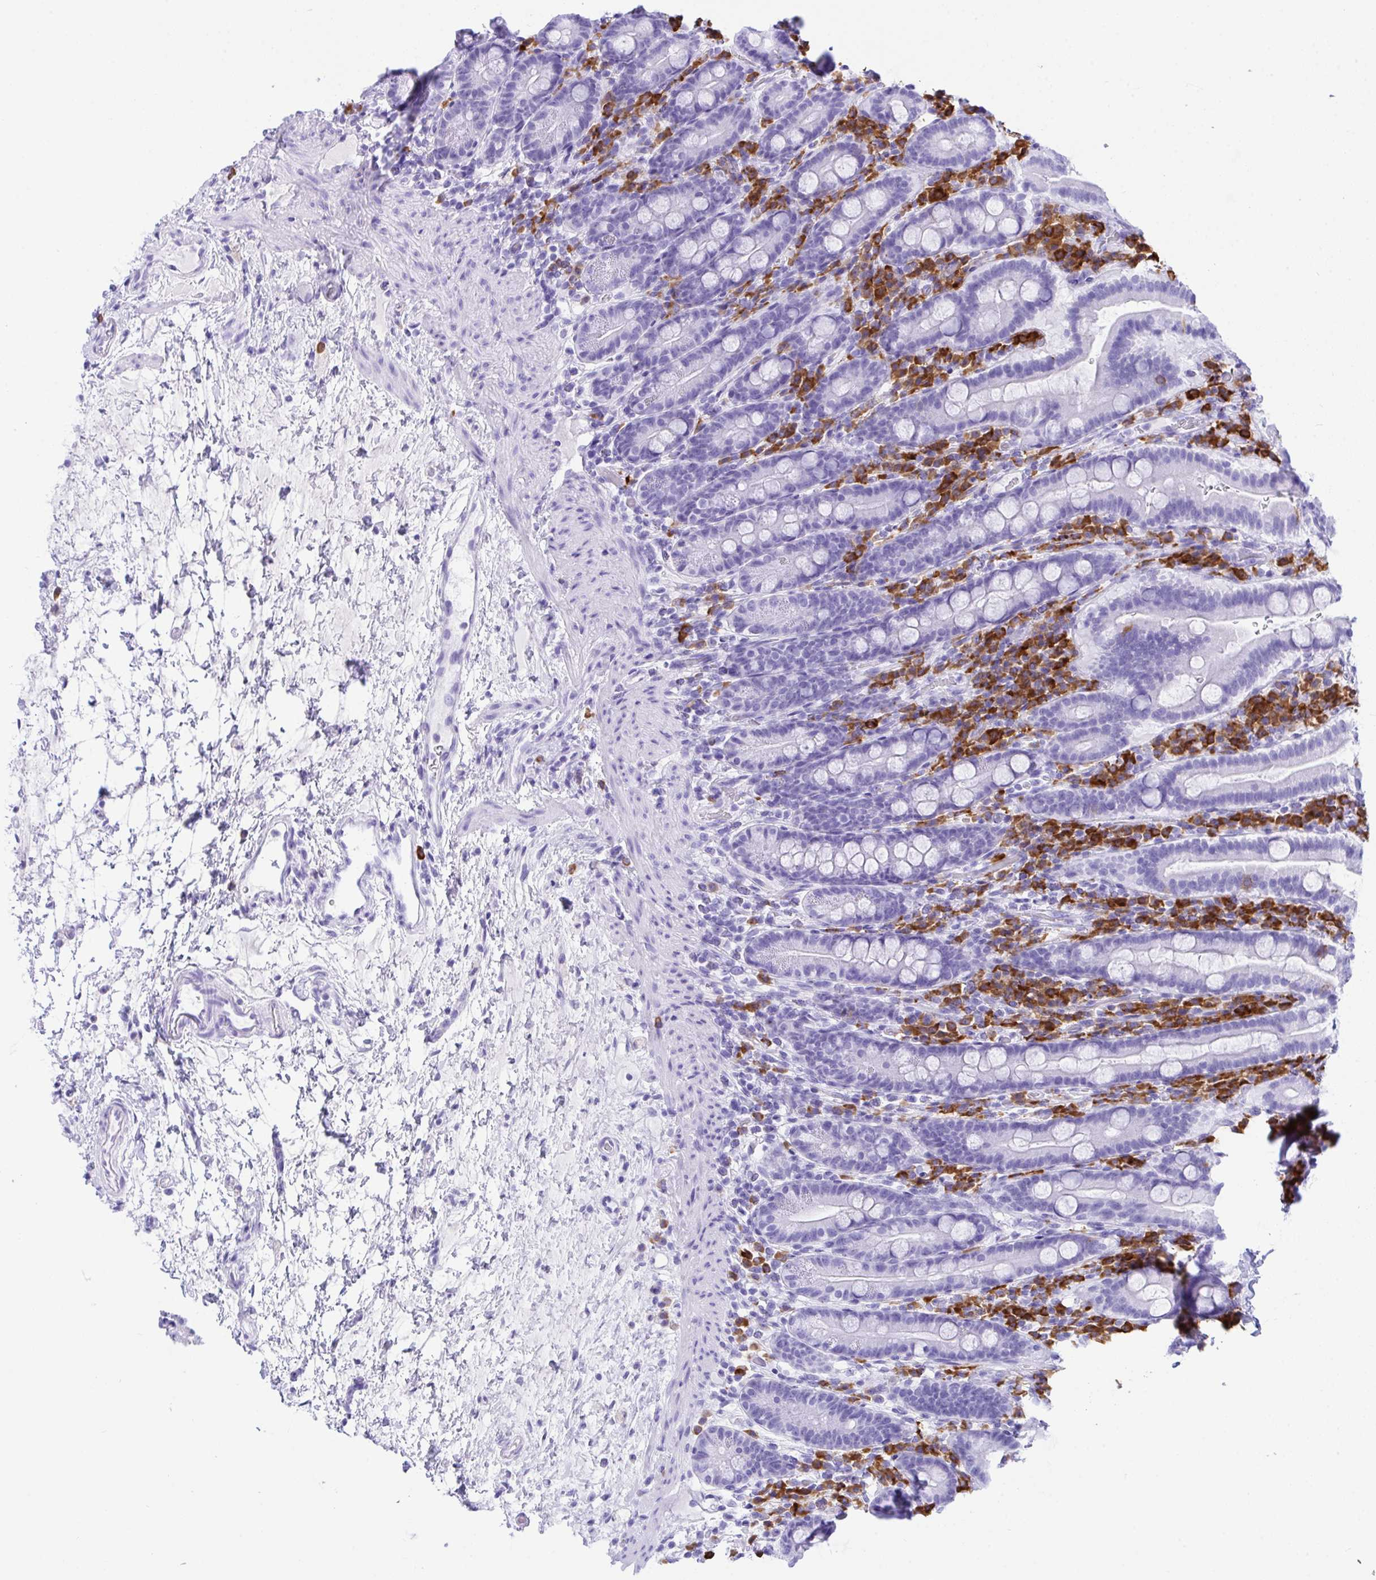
{"staining": {"intensity": "negative", "quantity": "none", "location": "none"}, "tissue": "small intestine", "cell_type": "Glandular cells", "image_type": "normal", "snomed": [{"axis": "morphology", "description": "Normal tissue, NOS"}, {"axis": "topography", "description": "Small intestine"}], "caption": "A high-resolution image shows immunohistochemistry (IHC) staining of unremarkable small intestine, which demonstrates no significant staining in glandular cells.", "gene": "BEST4", "patient": {"sex": "male", "age": 26}}